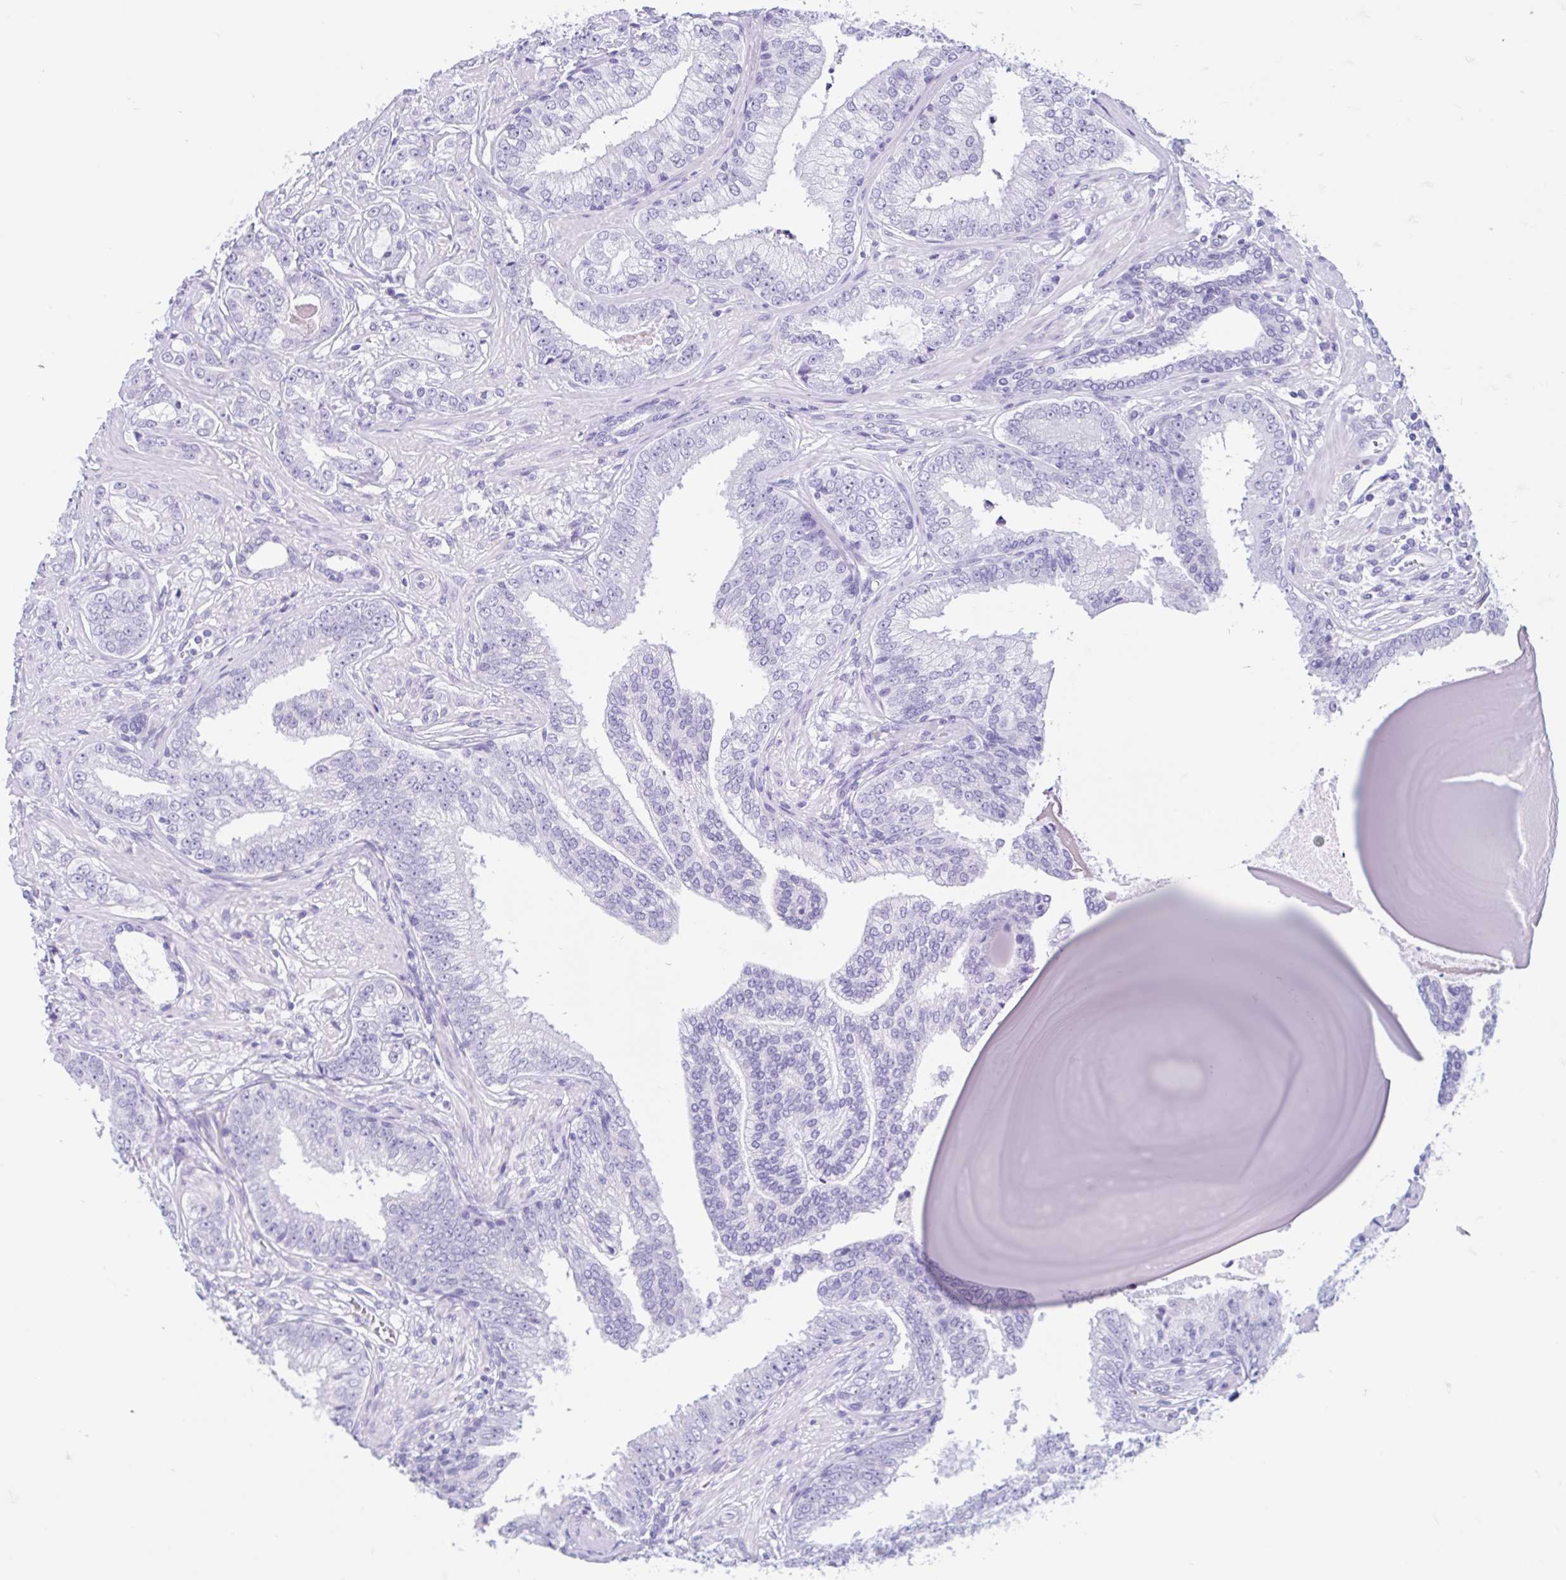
{"staining": {"intensity": "negative", "quantity": "none", "location": "none"}, "tissue": "prostate cancer", "cell_type": "Tumor cells", "image_type": "cancer", "snomed": [{"axis": "morphology", "description": "Adenocarcinoma, Low grade"}, {"axis": "topography", "description": "Prostate"}], "caption": "Tumor cells show no significant protein staining in low-grade adenocarcinoma (prostate).", "gene": "ZNF319", "patient": {"sex": "male", "age": 61}}